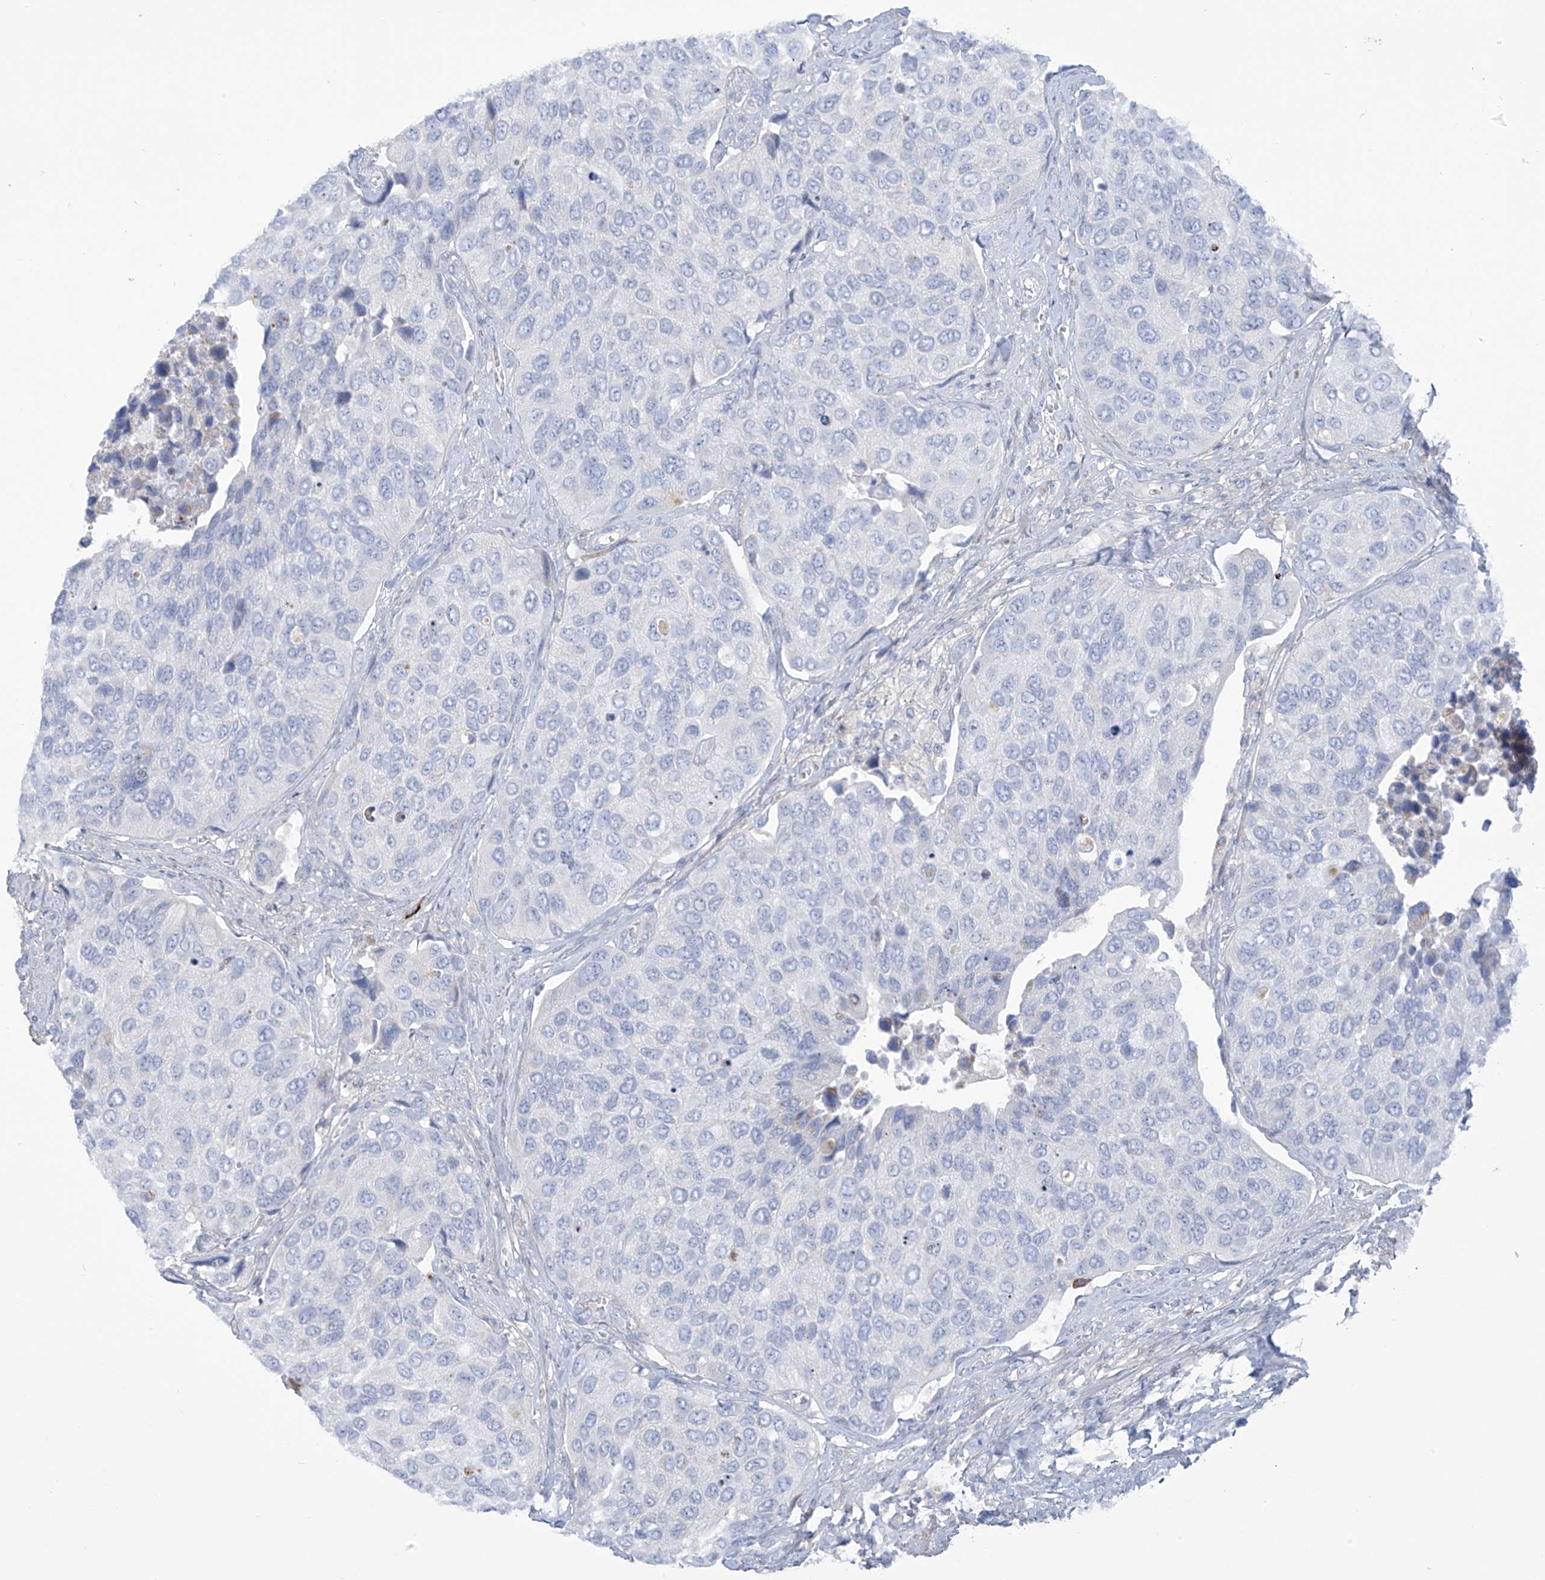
{"staining": {"intensity": "negative", "quantity": "none", "location": "none"}, "tissue": "urothelial cancer", "cell_type": "Tumor cells", "image_type": "cancer", "snomed": [{"axis": "morphology", "description": "Urothelial carcinoma, High grade"}, {"axis": "topography", "description": "Urinary bladder"}], "caption": "A high-resolution histopathology image shows immunohistochemistry staining of urothelial cancer, which displays no significant positivity in tumor cells. (Brightfield microscopy of DAB (3,3'-diaminobenzidine) immunohistochemistry at high magnification).", "gene": "FABP2", "patient": {"sex": "male", "age": 74}}